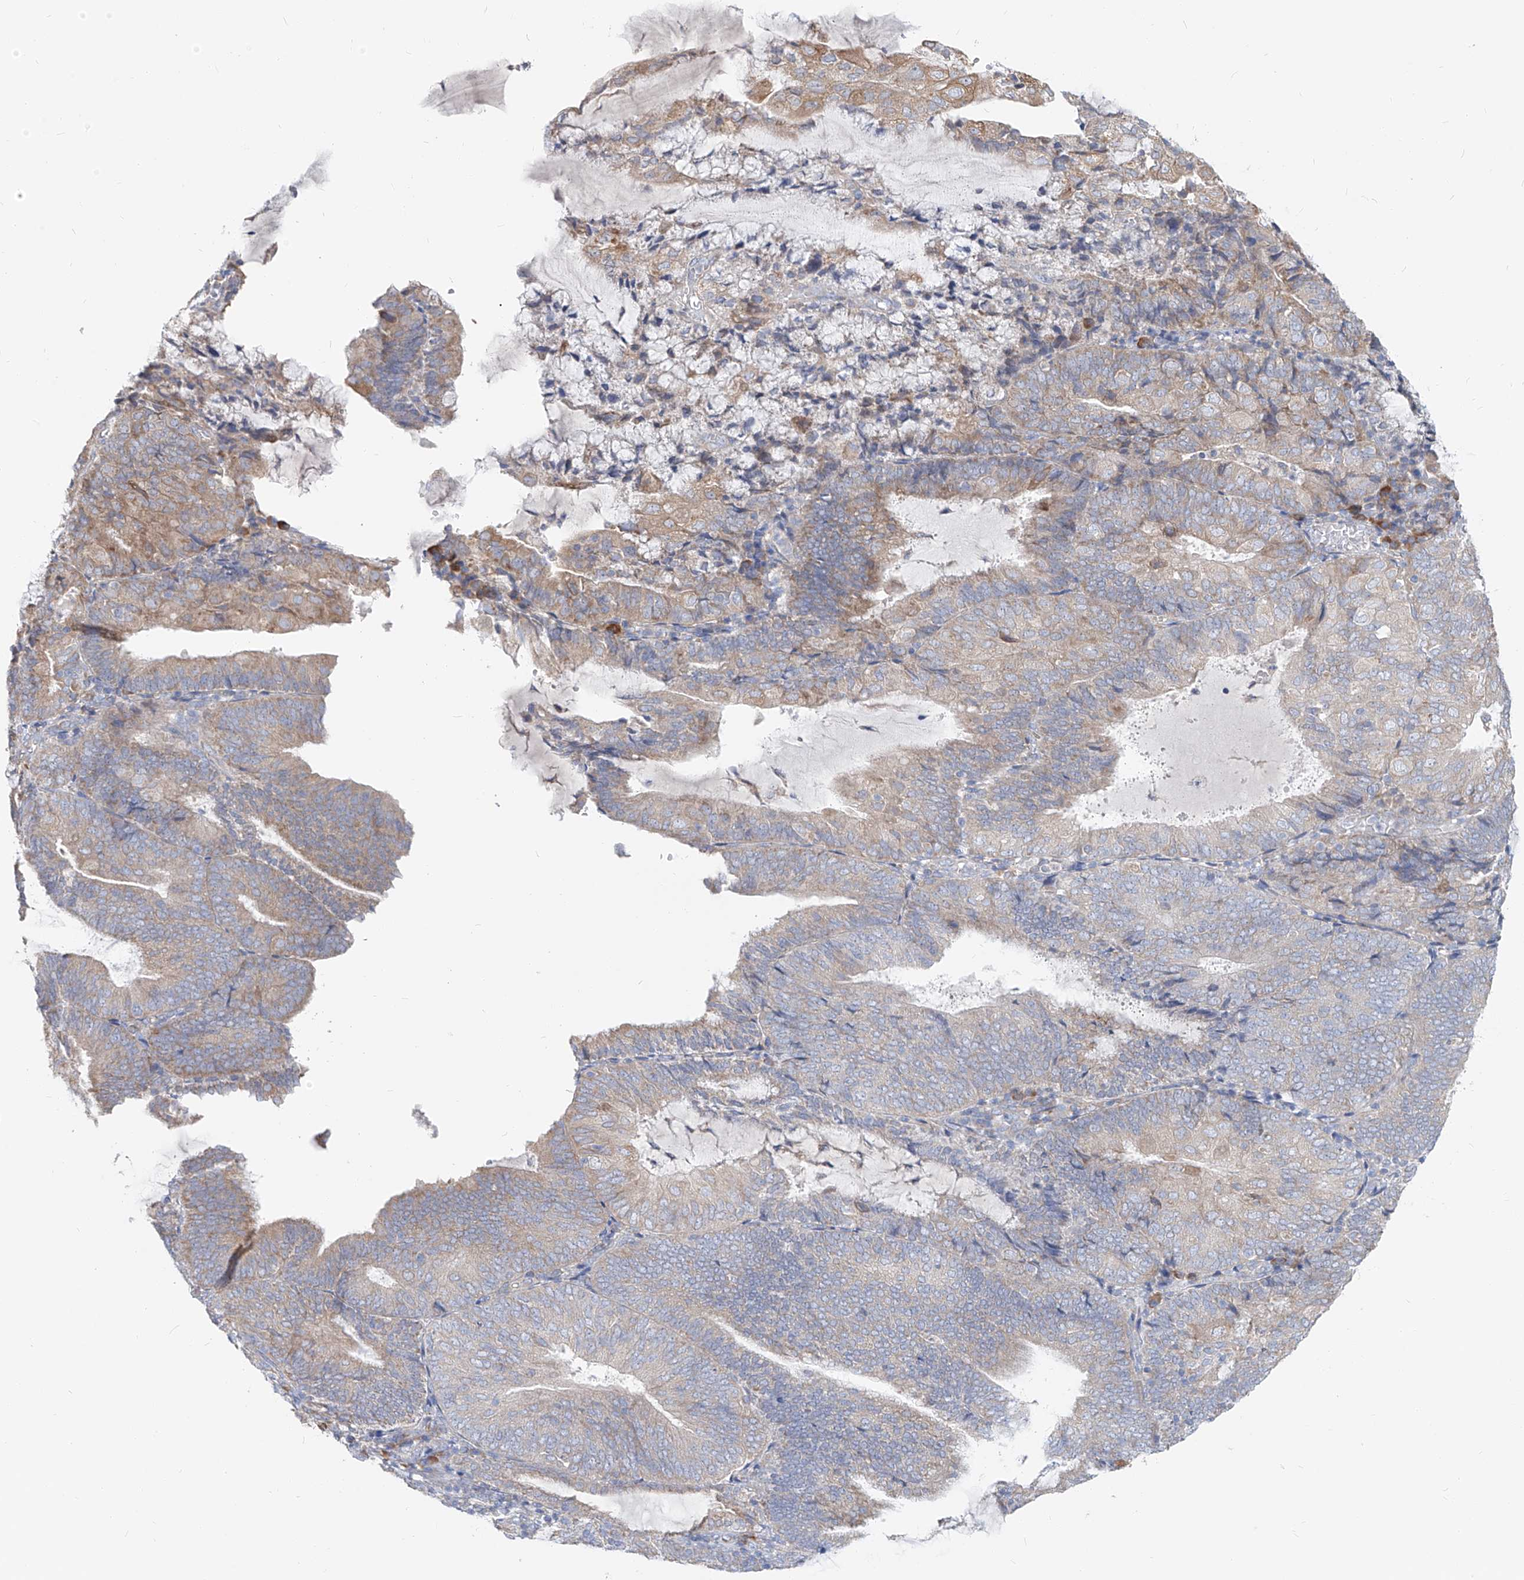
{"staining": {"intensity": "weak", "quantity": "25%-75%", "location": "cytoplasmic/membranous"}, "tissue": "endometrial cancer", "cell_type": "Tumor cells", "image_type": "cancer", "snomed": [{"axis": "morphology", "description": "Adenocarcinoma, NOS"}, {"axis": "topography", "description": "Endometrium"}], "caption": "Human endometrial cancer (adenocarcinoma) stained with a brown dye reveals weak cytoplasmic/membranous positive staining in about 25%-75% of tumor cells.", "gene": "UFL1", "patient": {"sex": "female", "age": 81}}